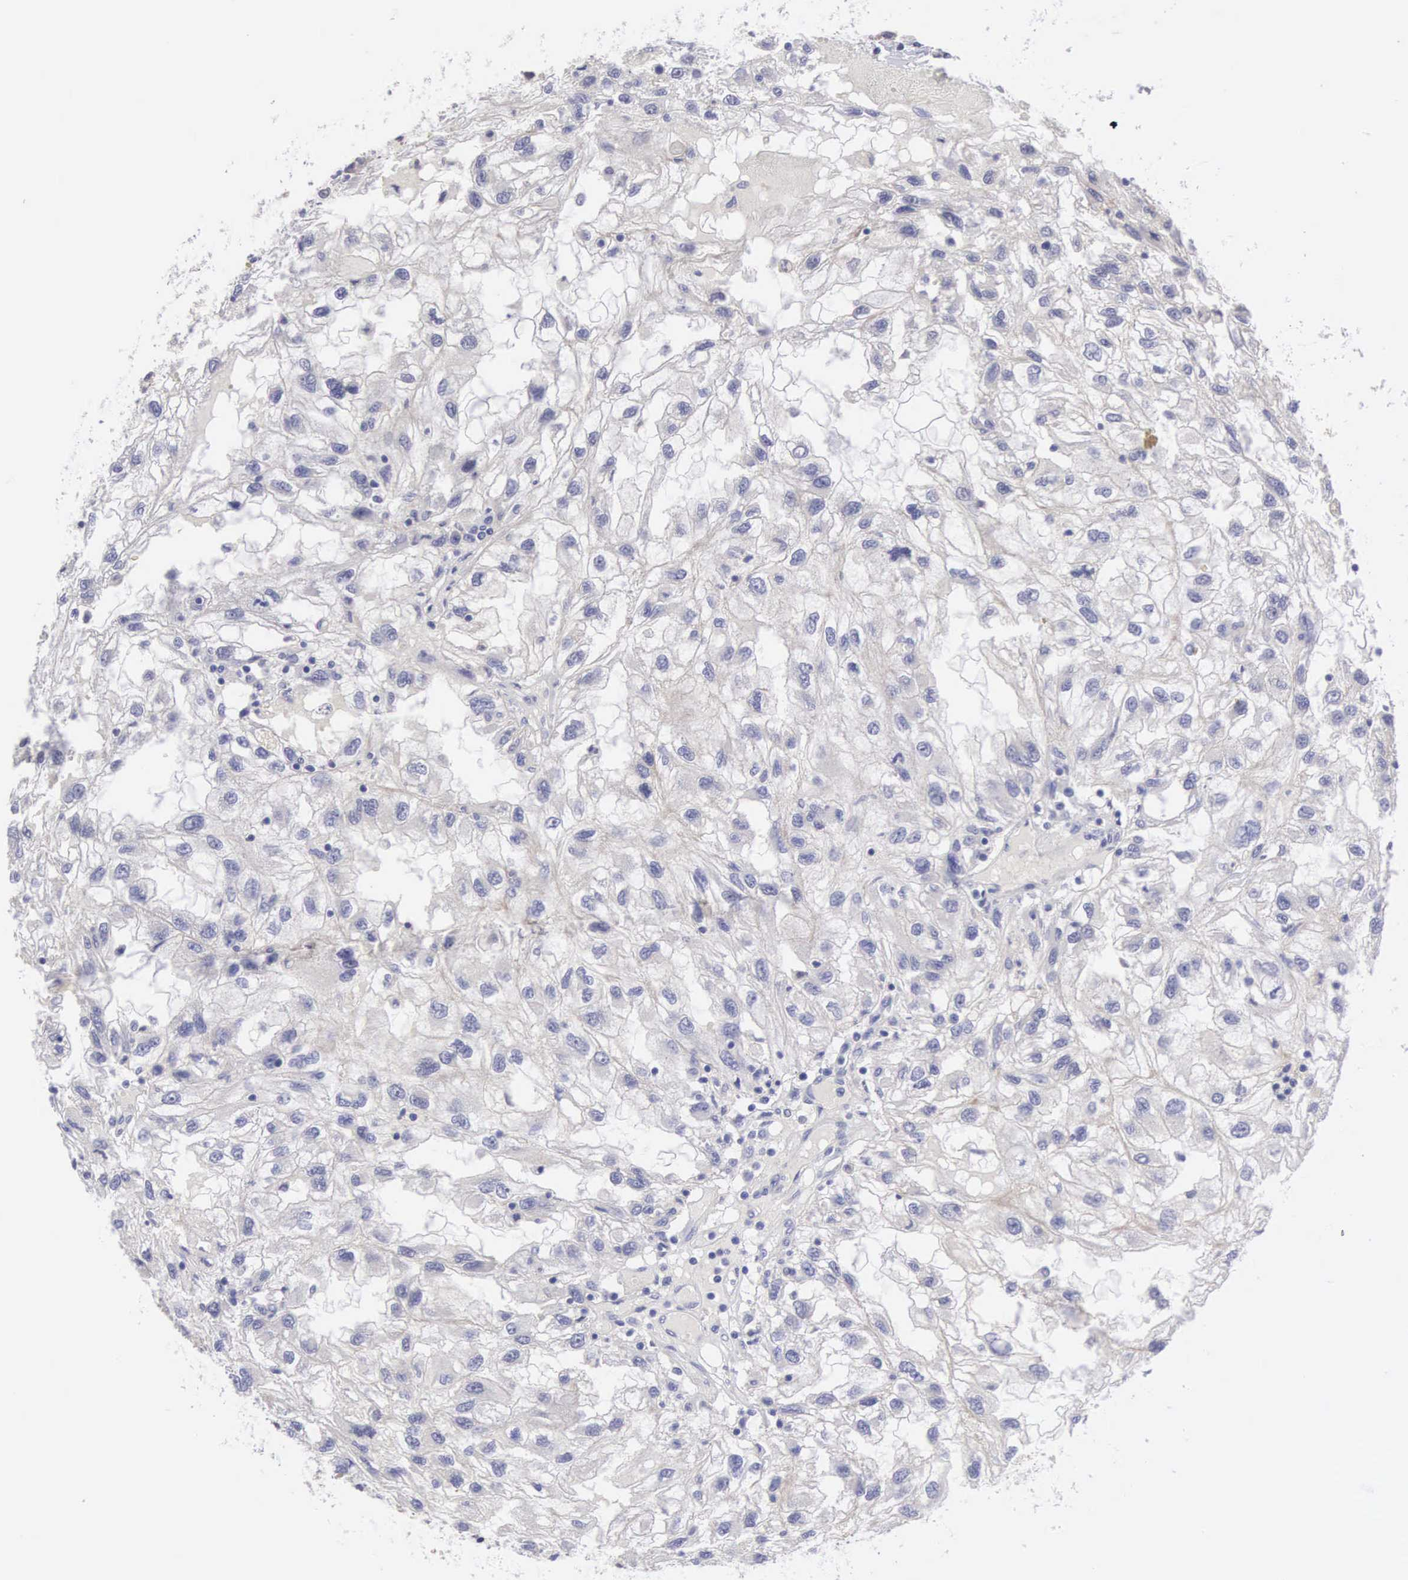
{"staining": {"intensity": "negative", "quantity": "none", "location": "none"}, "tissue": "renal cancer", "cell_type": "Tumor cells", "image_type": "cancer", "snomed": [{"axis": "morphology", "description": "Normal tissue, NOS"}, {"axis": "morphology", "description": "Adenocarcinoma, NOS"}, {"axis": "topography", "description": "Kidney"}], "caption": "This photomicrograph is of renal cancer stained with IHC to label a protein in brown with the nuclei are counter-stained blue. There is no staining in tumor cells.", "gene": "SLITRK4", "patient": {"sex": "male", "age": 71}}